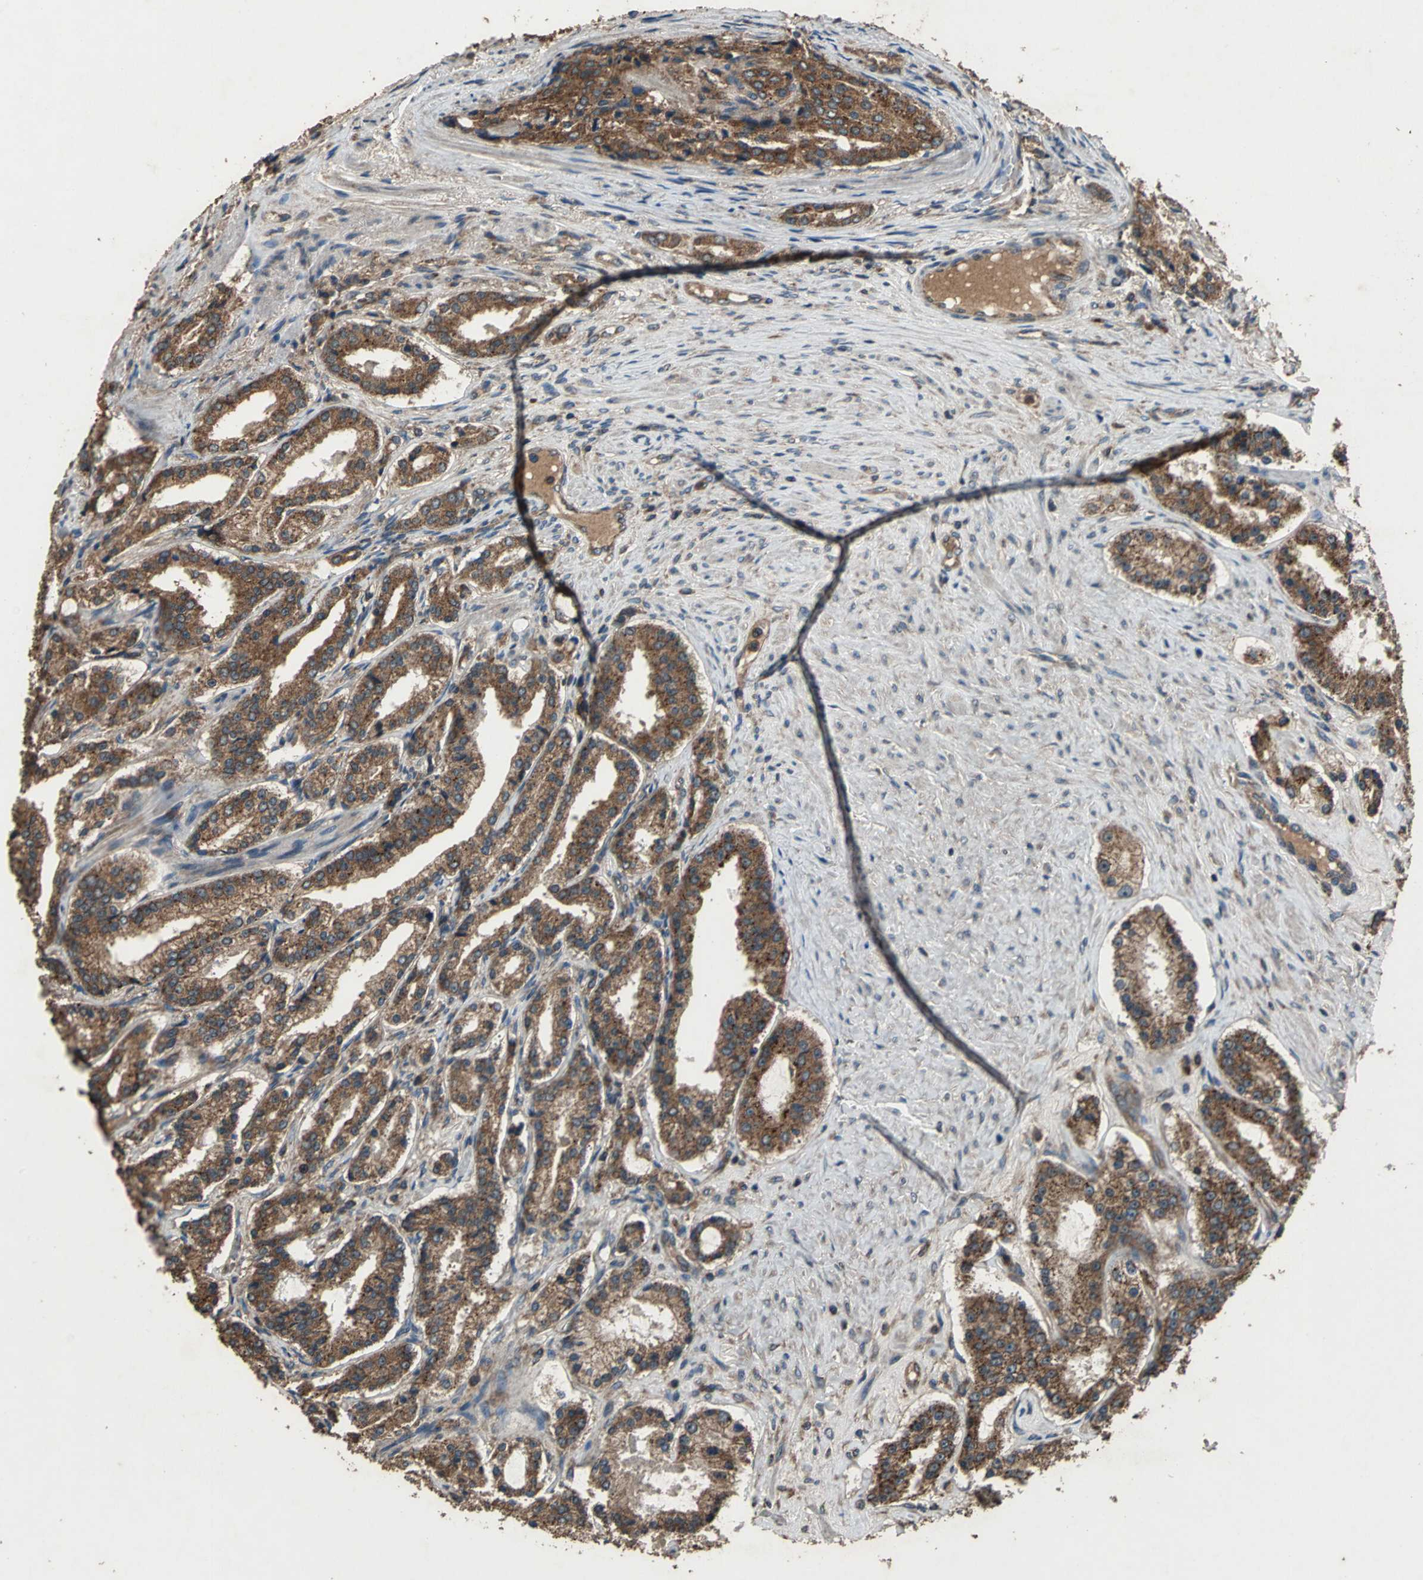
{"staining": {"intensity": "strong", "quantity": ">75%", "location": "cytoplasmic/membranous"}, "tissue": "prostate cancer", "cell_type": "Tumor cells", "image_type": "cancer", "snomed": [{"axis": "morphology", "description": "Adenocarcinoma, Medium grade"}, {"axis": "topography", "description": "Prostate"}], "caption": "Immunohistochemical staining of human prostate cancer (medium-grade adenocarcinoma) displays high levels of strong cytoplasmic/membranous positivity in approximately >75% of tumor cells.", "gene": "ZNF608", "patient": {"sex": "male", "age": 72}}